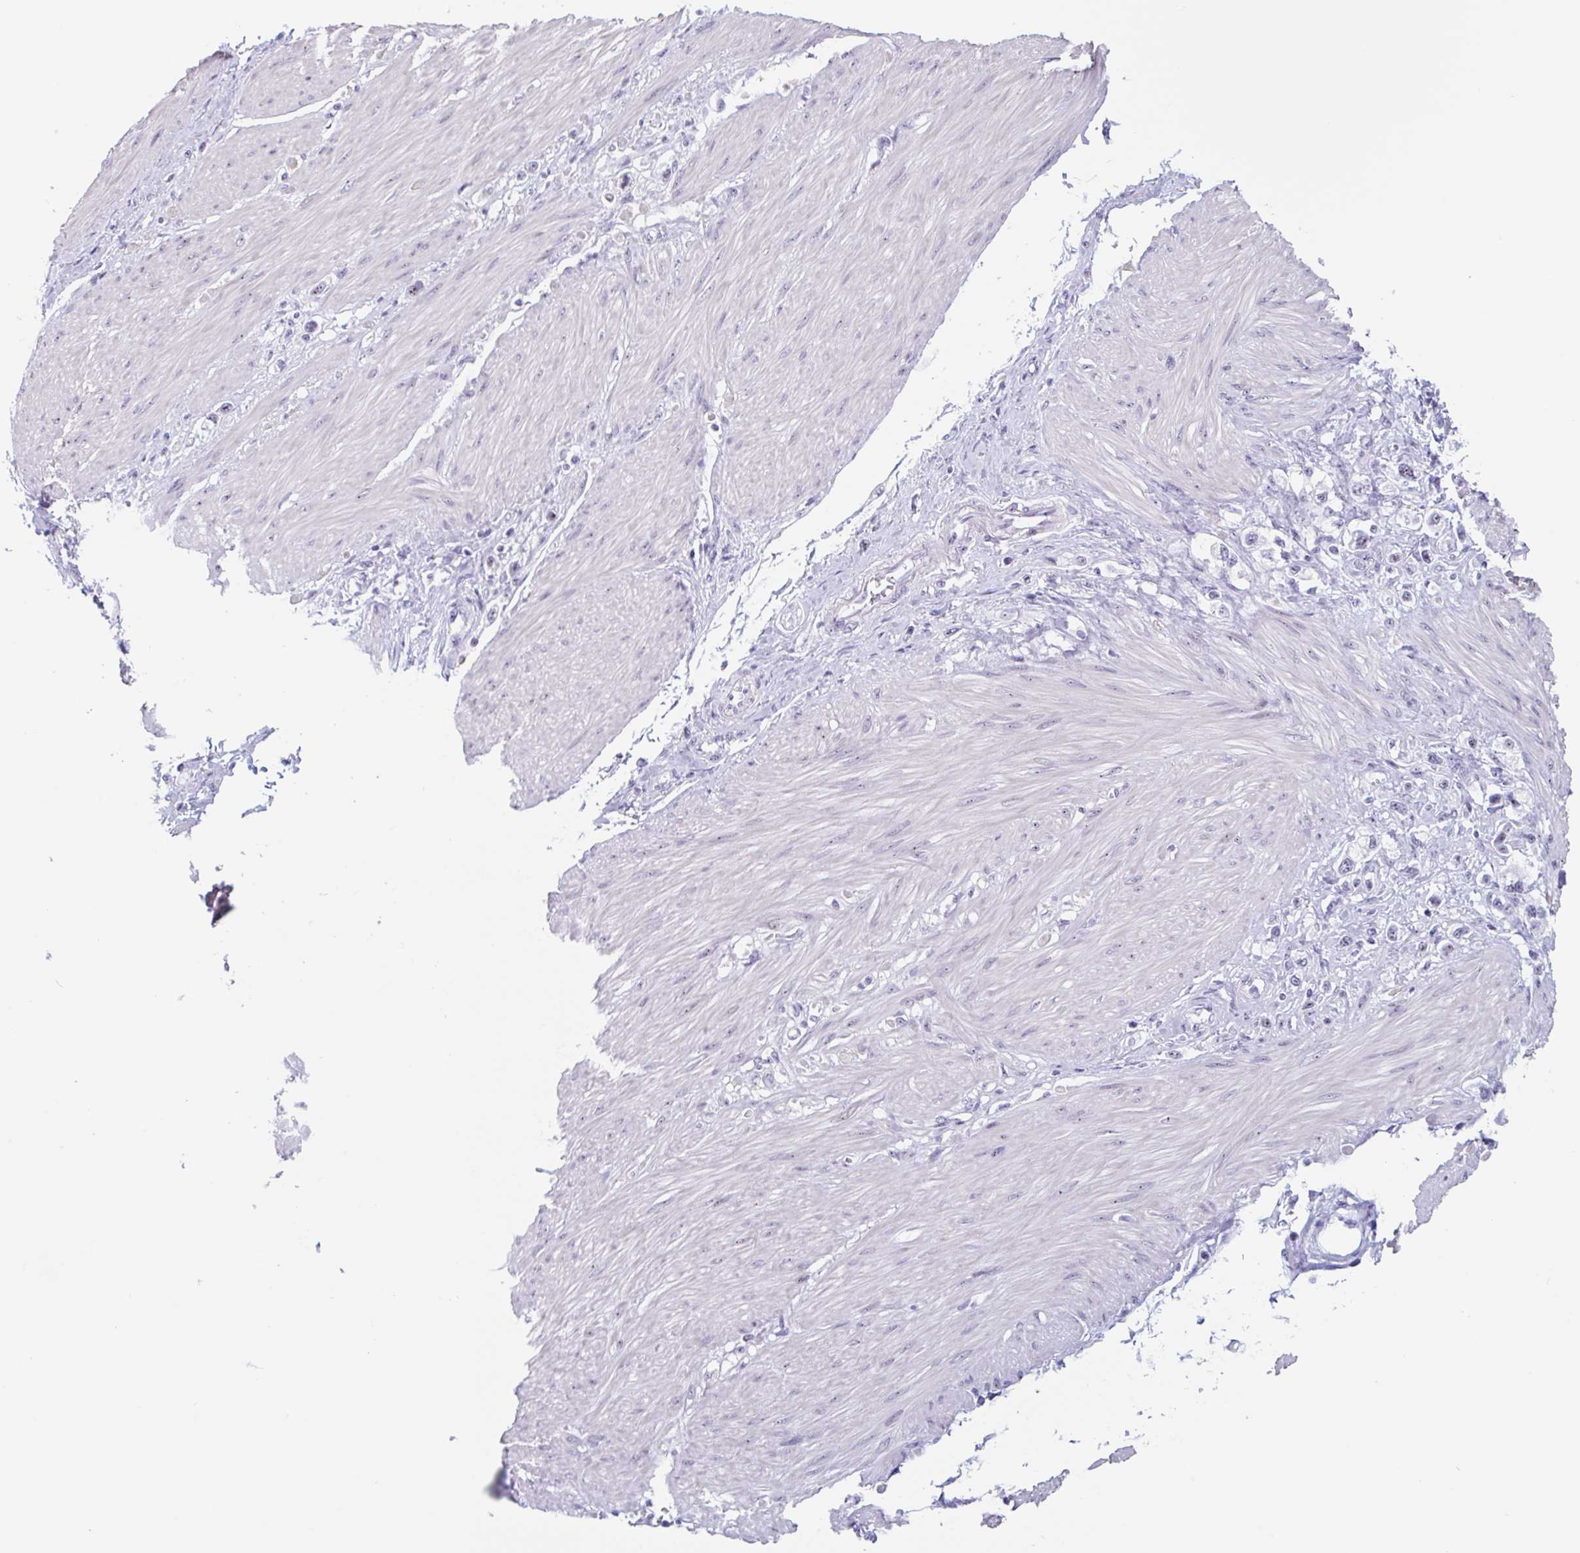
{"staining": {"intensity": "moderate", "quantity": "25%-75%", "location": "nuclear"}, "tissue": "stomach cancer", "cell_type": "Tumor cells", "image_type": "cancer", "snomed": [{"axis": "morphology", "description": "Adenocarcinoma, NOS"}, {"axis": "topography", "description": "Stomach"}], "caption": "Stomach cancer was stained to show a protein in brown. There is medium levels of moderate nuclear expression in about 25%-75% of tumor cells. (DAB IHC, brown staining for protein, blue staining for nuclei).", "gene": "LENG9", "patient": {"sex": "female", "age": 65}}